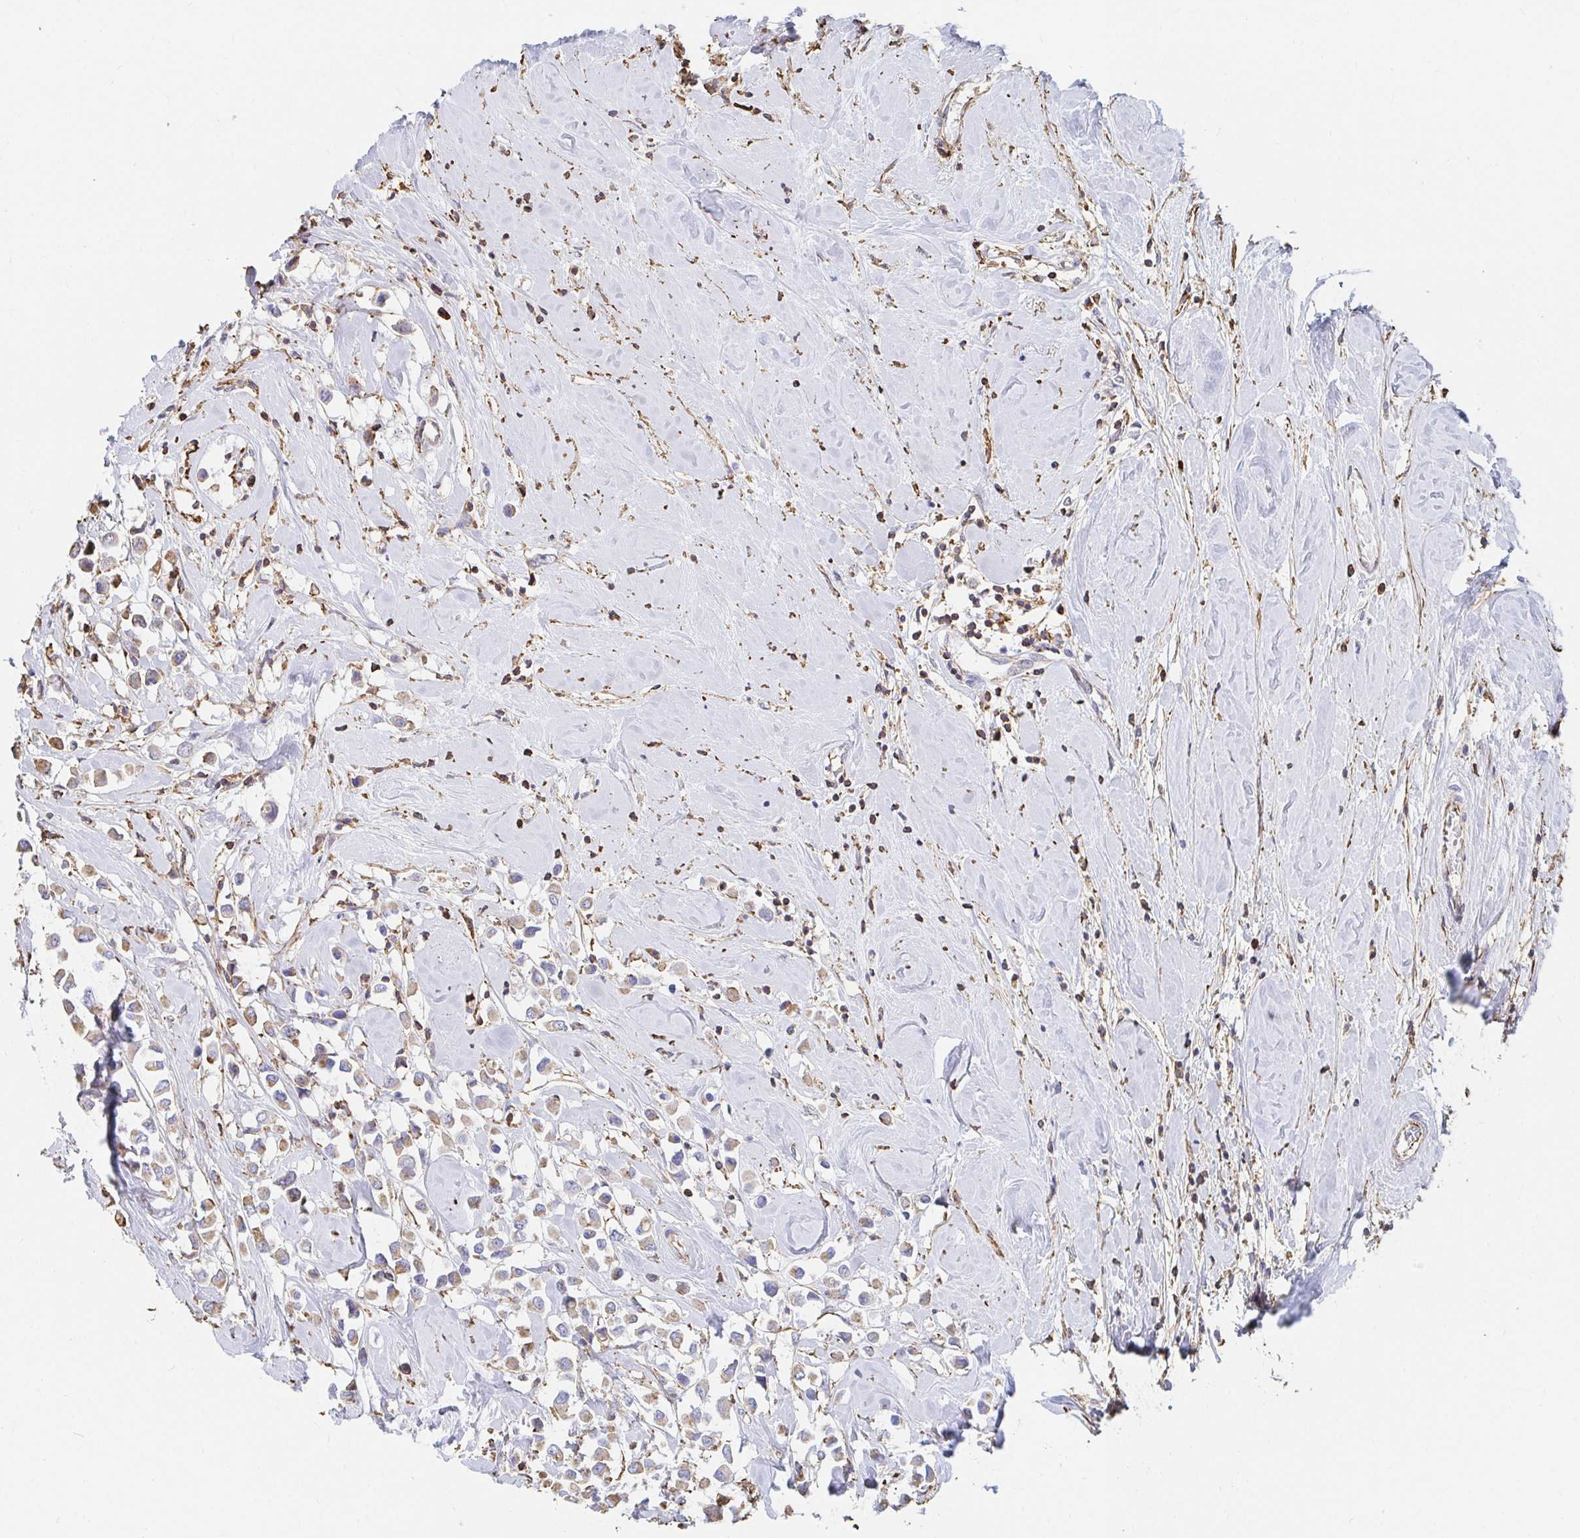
{"staining": {"intensity": "moderate", "quantity": "25%-75%", "location": "cytoplasmic/membranous"}, "tissue": "breast cancer", "cell_type": "Tumor cells", "image_type": "cancer", "snomed": [{"axis": "morphology", "description": "Duct carcinoma"}, {"axis": "topography", "description": "Breast"}], "caption": "There is medium levels of moderate cytoplasmic/membranous staining in tumor cells of breast intraductal carcinoma, as demonstrated by immunohistochemical staining (brown color).", "gene": "PTPN14", "patient": {"sex": "female", "age": 61}}